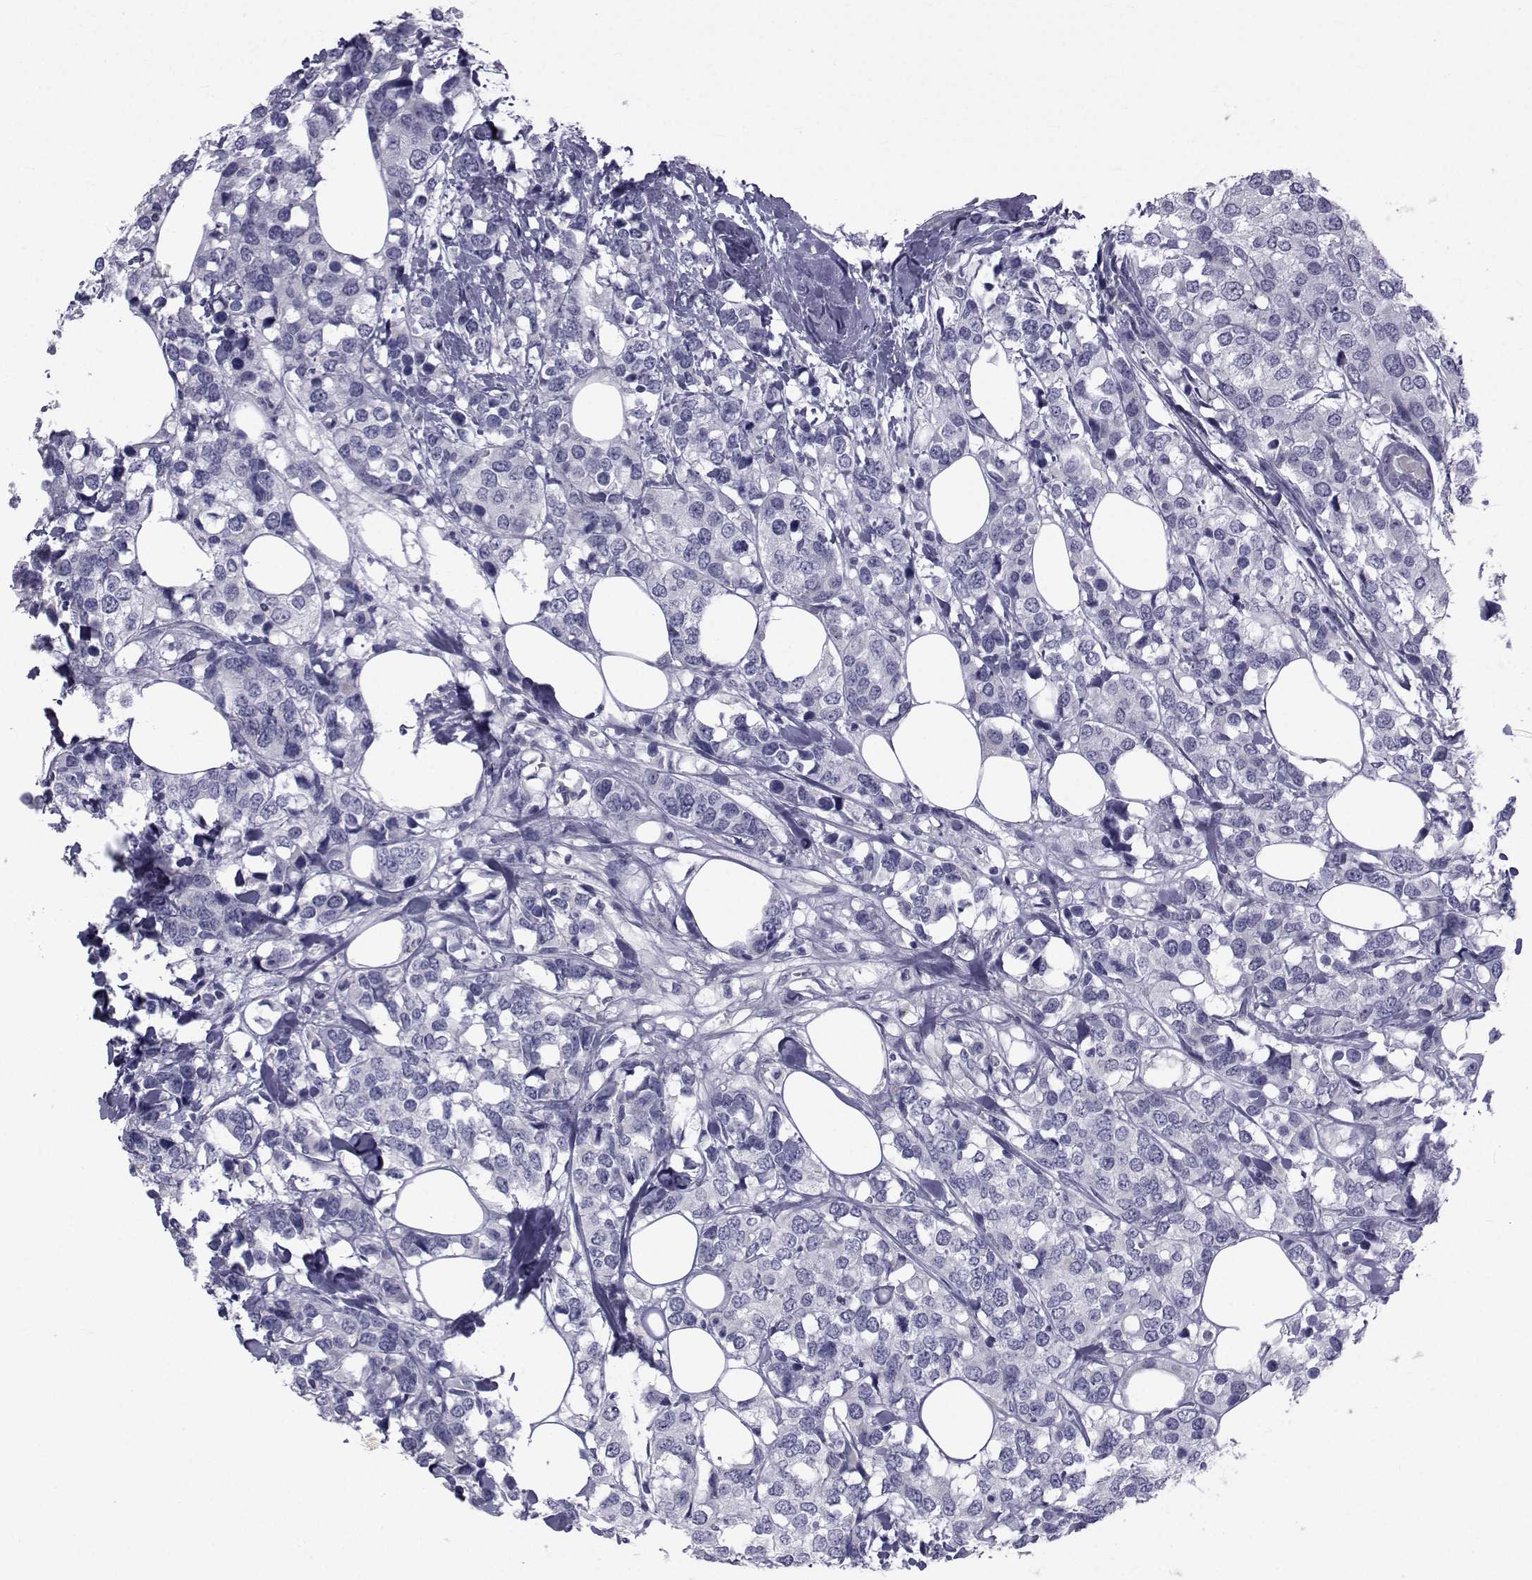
{"staining": {"intensity": "negative", "quantity": "none", "location": "none"}, "tissue": "breast cancer", "cell_type": "Tumor cells", "image_type": "cancer", "snomed": [{"axis": "morphology", "description": "Lobular carcinoma"}, {"axis": "topography", "description": "Breast"}], "caption": "Tumor cells are negative for brown protein staining in lobular carcinoma (breast). Brightfield microscopy of IHC stained with DAB (3,3'-diaminobenzidine) (brown) and hematoxylin (blue), captured at high magnification.", "gene": "FDXR", "patient": {"sex": "female", "age": 59}}